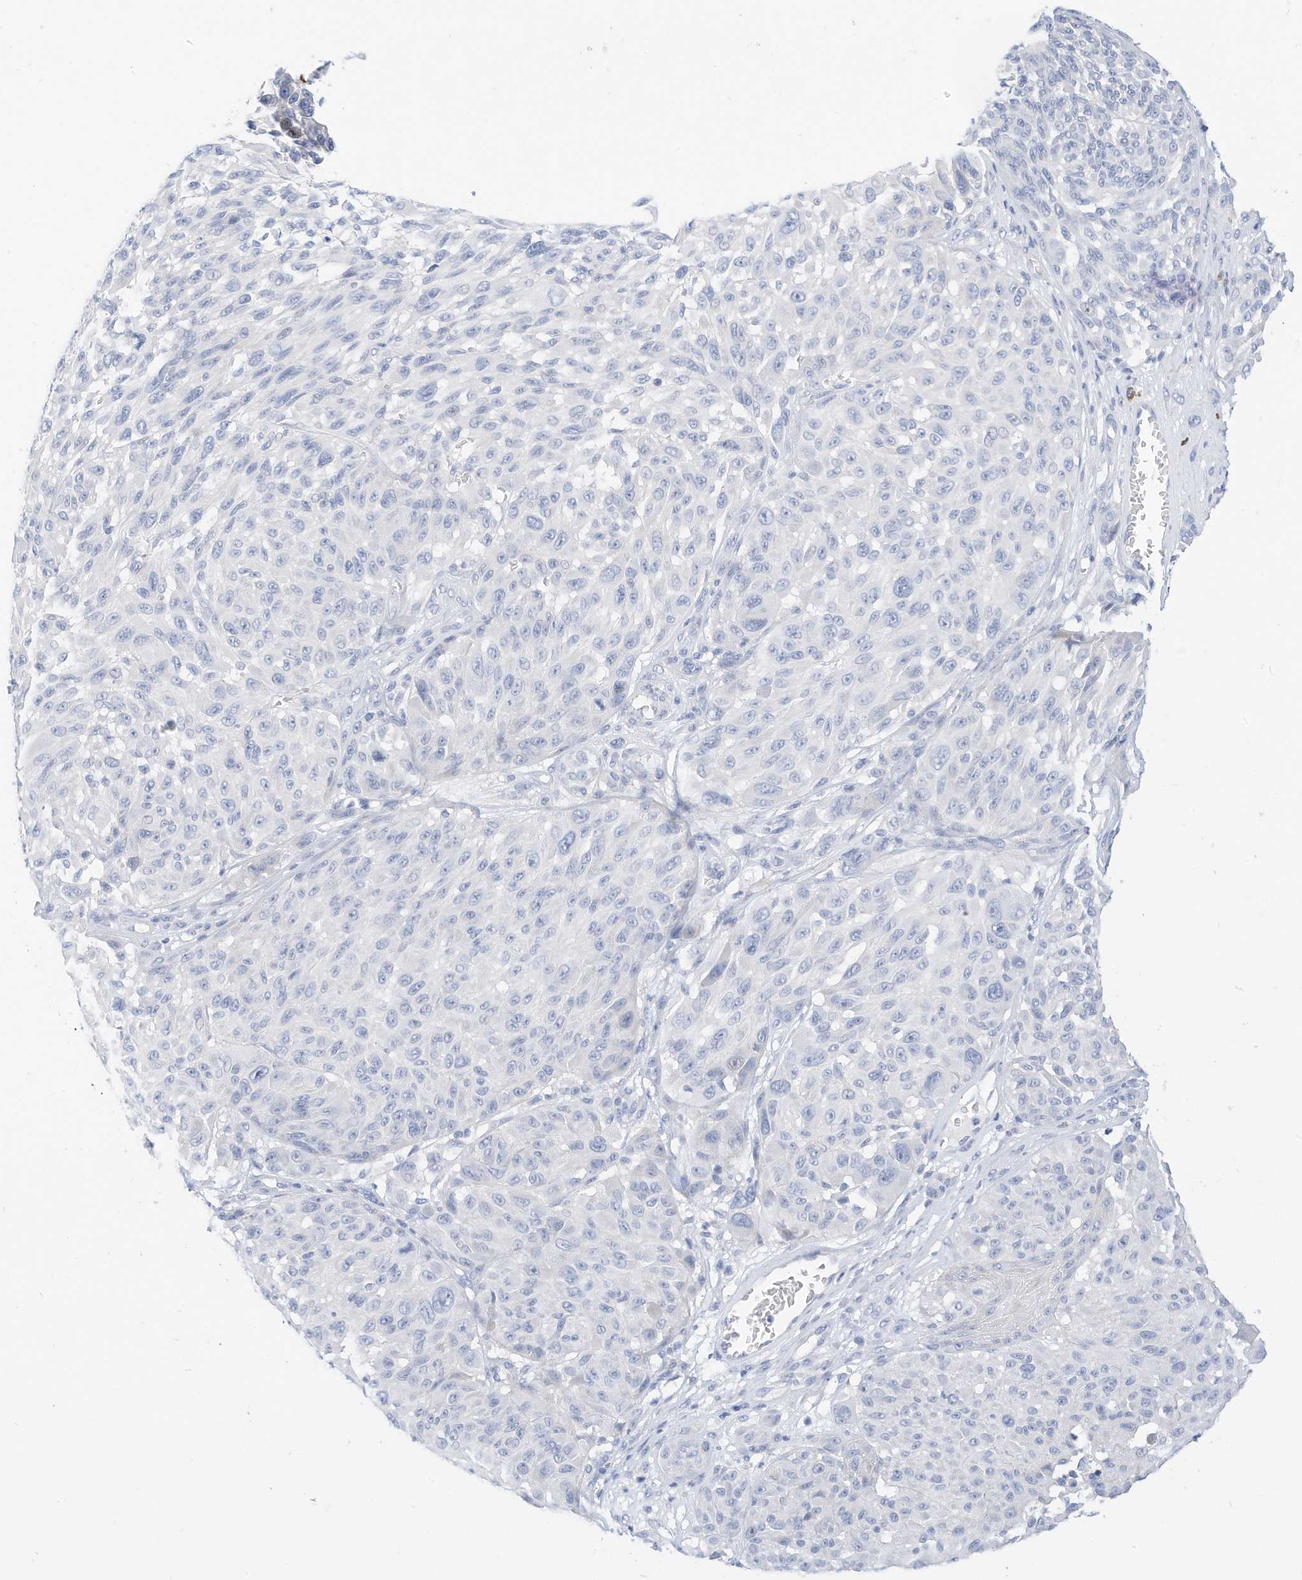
{"staining": {"intensity": "negative", "quantity": "none", "location": "none"}, "tissue": "melanoma", "cell_type": "Tumor cells", "image_type": "cancer", "snomed": [{"axis": "morphology", "description": "Malignant melanoma, NOS"}, {"axis": "topography", "description": "Skin"}], "caption": "There is no significant staining in tumor cells of malignant melanoma.", "gene": "SPOCD1", "patient": {"sex": "male", "age": 83}}